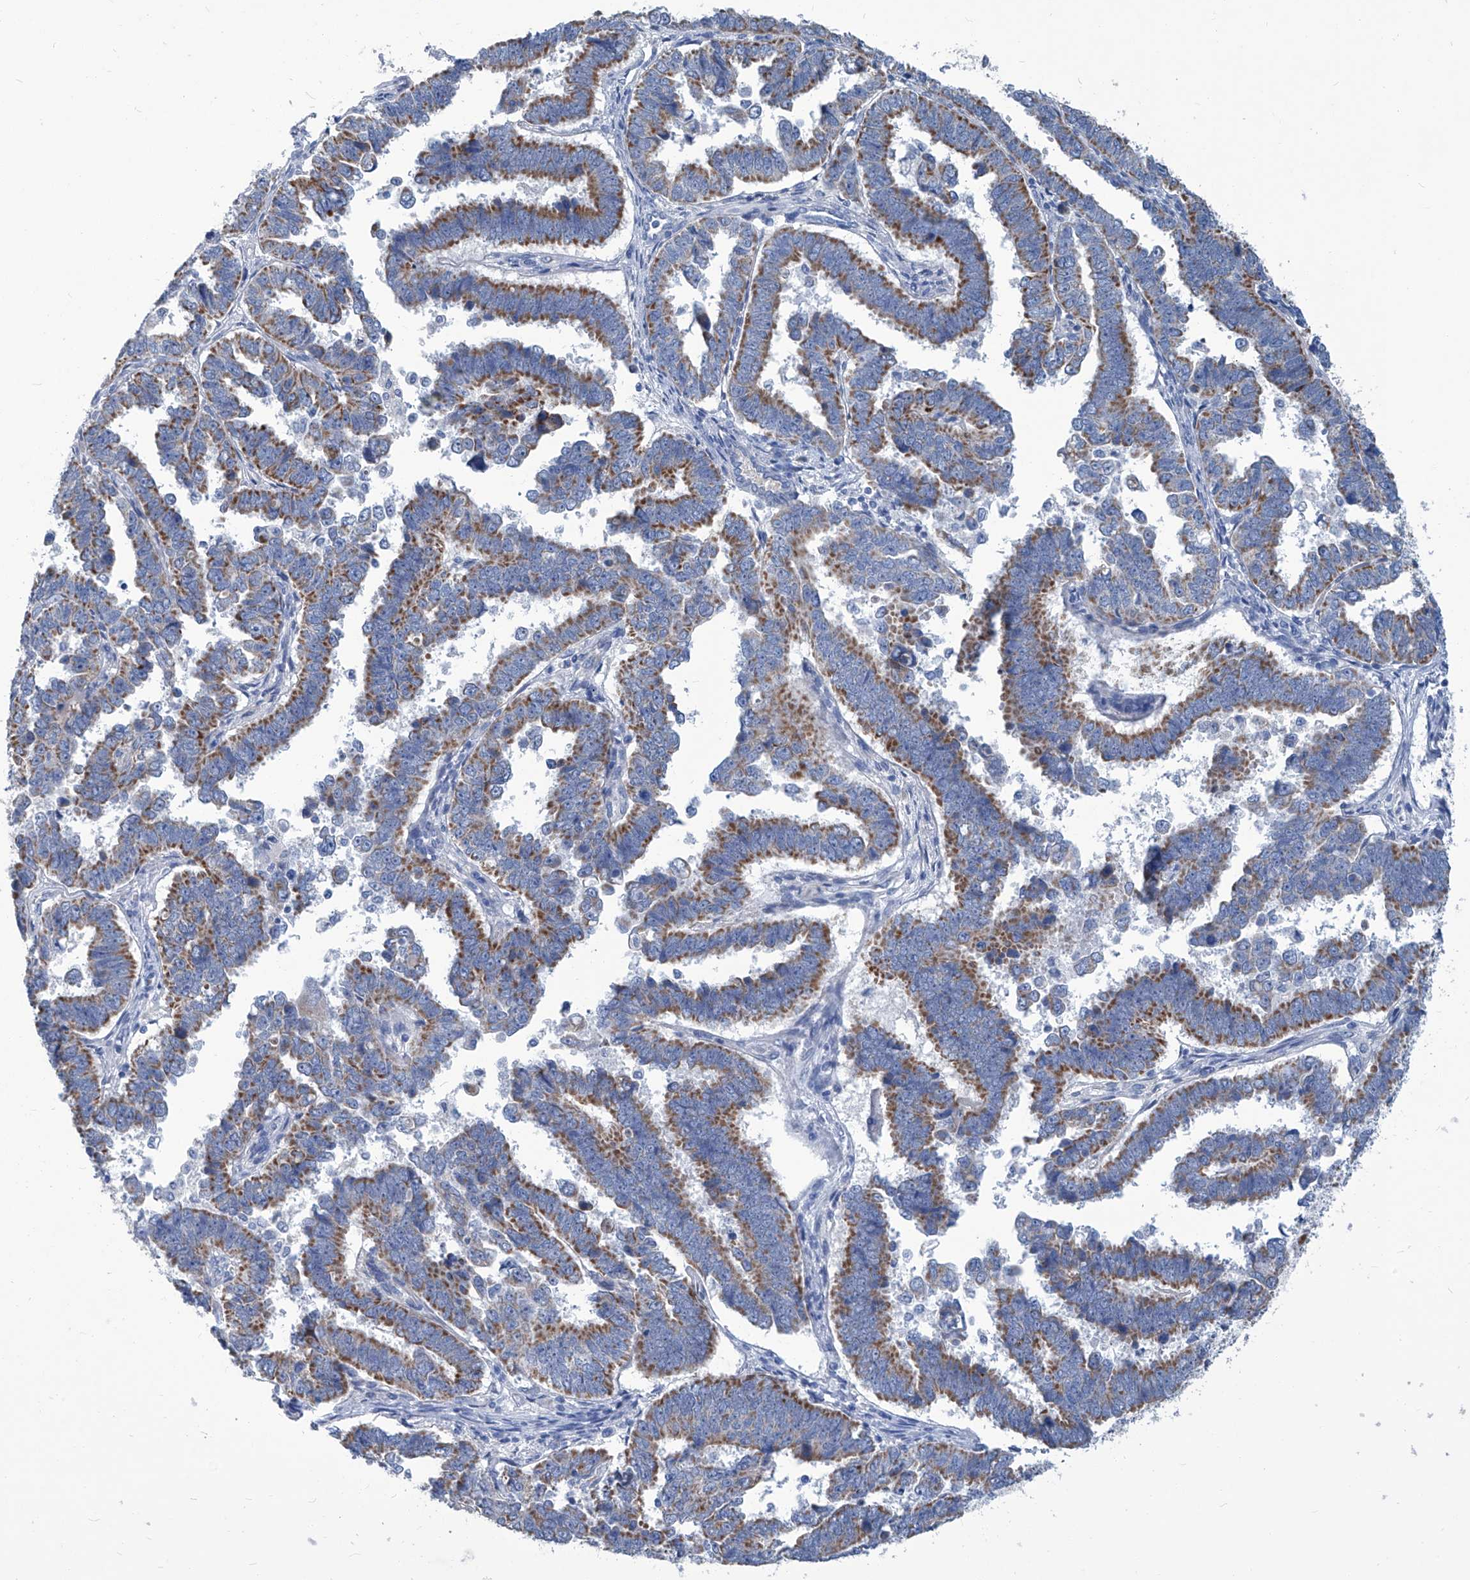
{"staining": {"intensity": "moderate", "quantity": "25%-75%", "location": "cytoplasmic/membranous"}, "tissue": "endometrial cancer", "cell_type": "Tumor cells", "image_type": "cancer", "snomed": [{"axis": "morphology", "description": "Adenocarcinoma, NOS"}, {"axis": "topography", "description": "Endometrium"}], "caption": "Immunohistochemical staining of endometrial cancer displays medium levels of moderate cytoplasmic/membranous expression in about 25%-75% of tumor cells.", "gene": "MTARC1", "patient": {"sex": "female", "age": 75}}